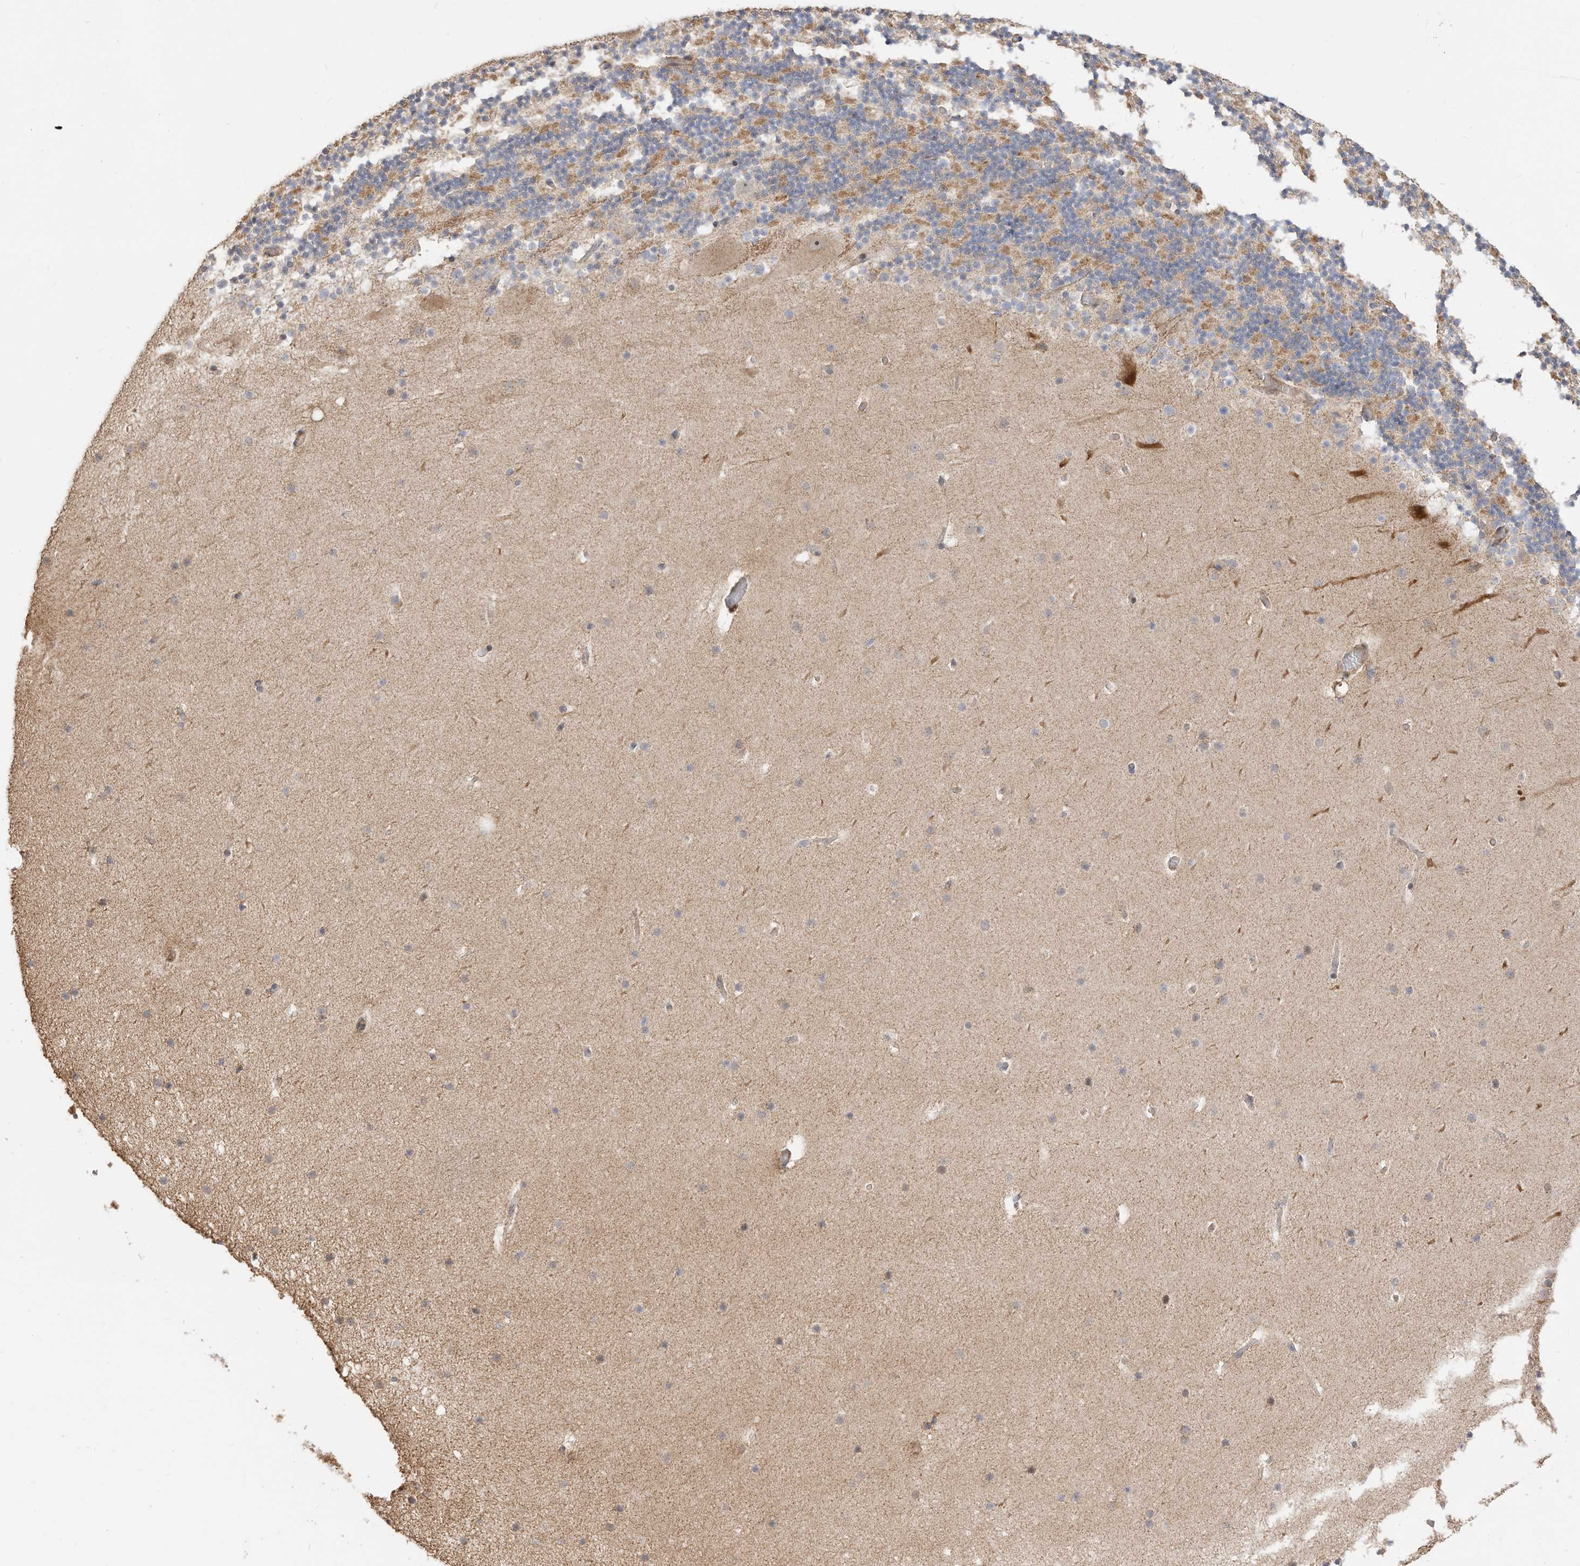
{"staining": {"intensity": "negative", "quantity": "none", "location": "none"}, "tissue": "cerebellum", "cell_type": "Cells in granular layer", "image_type": "normal", "snomed": [{"axis": "morphology", "description": "Normal tissue, NOS"}, {"axis": "topography", "description": "Cerebellum"}], "caption": "DAB (3,3'-diaminobenzidine) immunohistochemical staining of unremarkable human cerebellum reveals no significant positivity in cells in granular layer.", "gene": "CAGE1", "patient": {"sex": "male", "age": 57}}